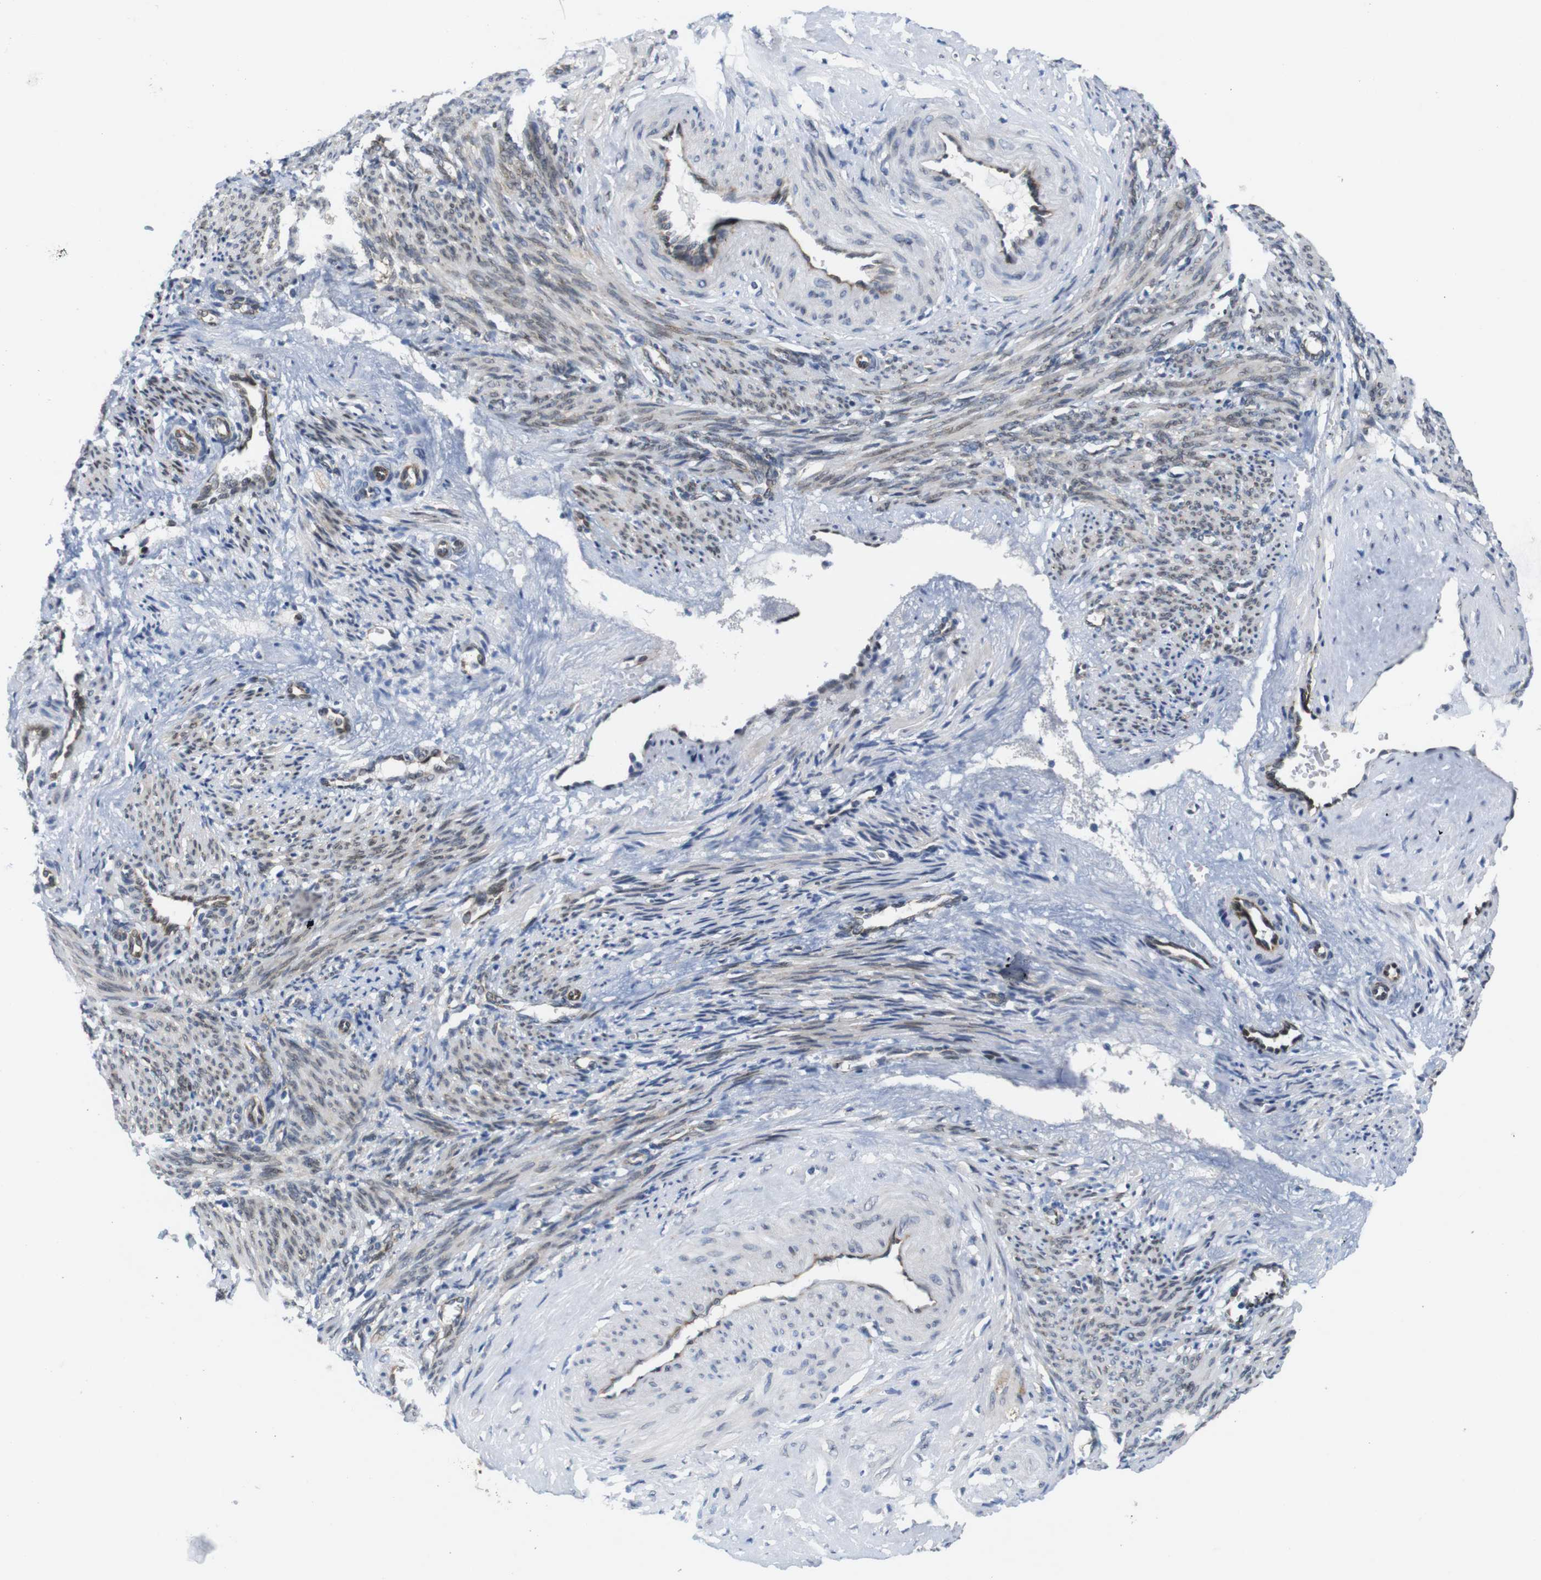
{"staining": {"intensity": "weak", "quantity": "25%-75%", "location": "cytoplasmic/membranous"}, "tissue": "smooth muscle", "cell_type": "Smooth muscle cells", "image_type": "normal", "snomed": [{"axis": "morphology", "description": "Normal tissue, NOS"}, {"axis": "topography", "description": "Endometrium"}], "caption": "Immunohistochemistry of normal human smooth muscle displays low levels of weak cytoplasmic/membranous expression in approximately 25%-75% of smooth muscle cells. (DAB IHC with brightfield microscopy, high magnification).", "gene": "HACD3", "patient": {"sex": "female", "age": 33}}